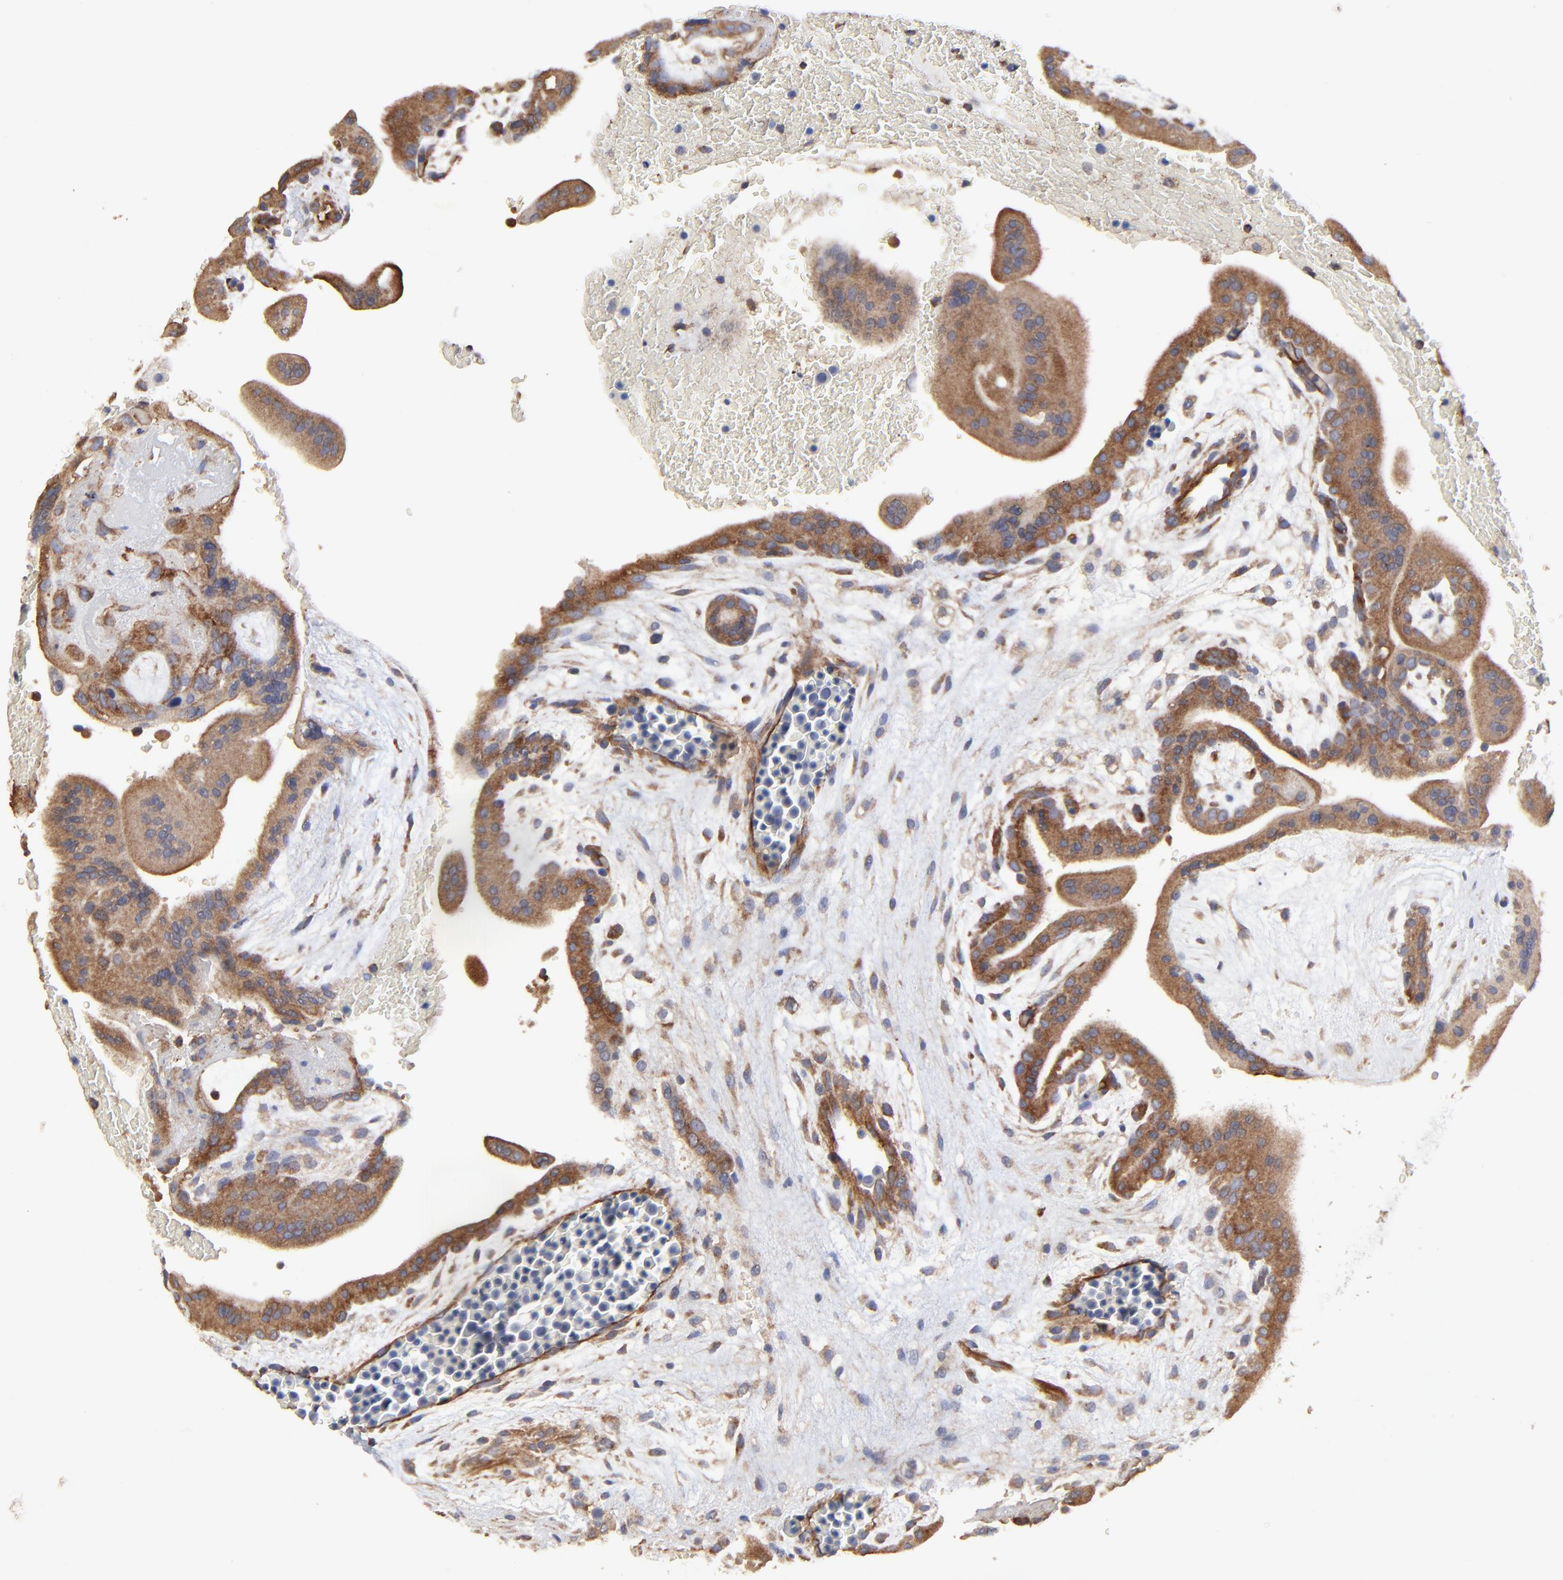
{"staining": {"intensity": "strong", "quantity": ">75%", "location": "cytoplasmic/membranous"}, "tissue": "placenta", "cell_type": "Trophoblastic cells", "image_type": "normal", "snomed": [{"axis": "morphology", "description": "Normal tissue, NOS"}, {"axis": "topography", "description": "Placenta"}], "caption": "Immunohistochemical staining of benign placenta displays strong cytoplasmic/membranous protein staining in approximately >75% of trophoblastic cells. The protein is shown in brown color, while the nuclei are stained blue.", "gene": "SULF2", "patient": {"sex": "female", "age": 35}}